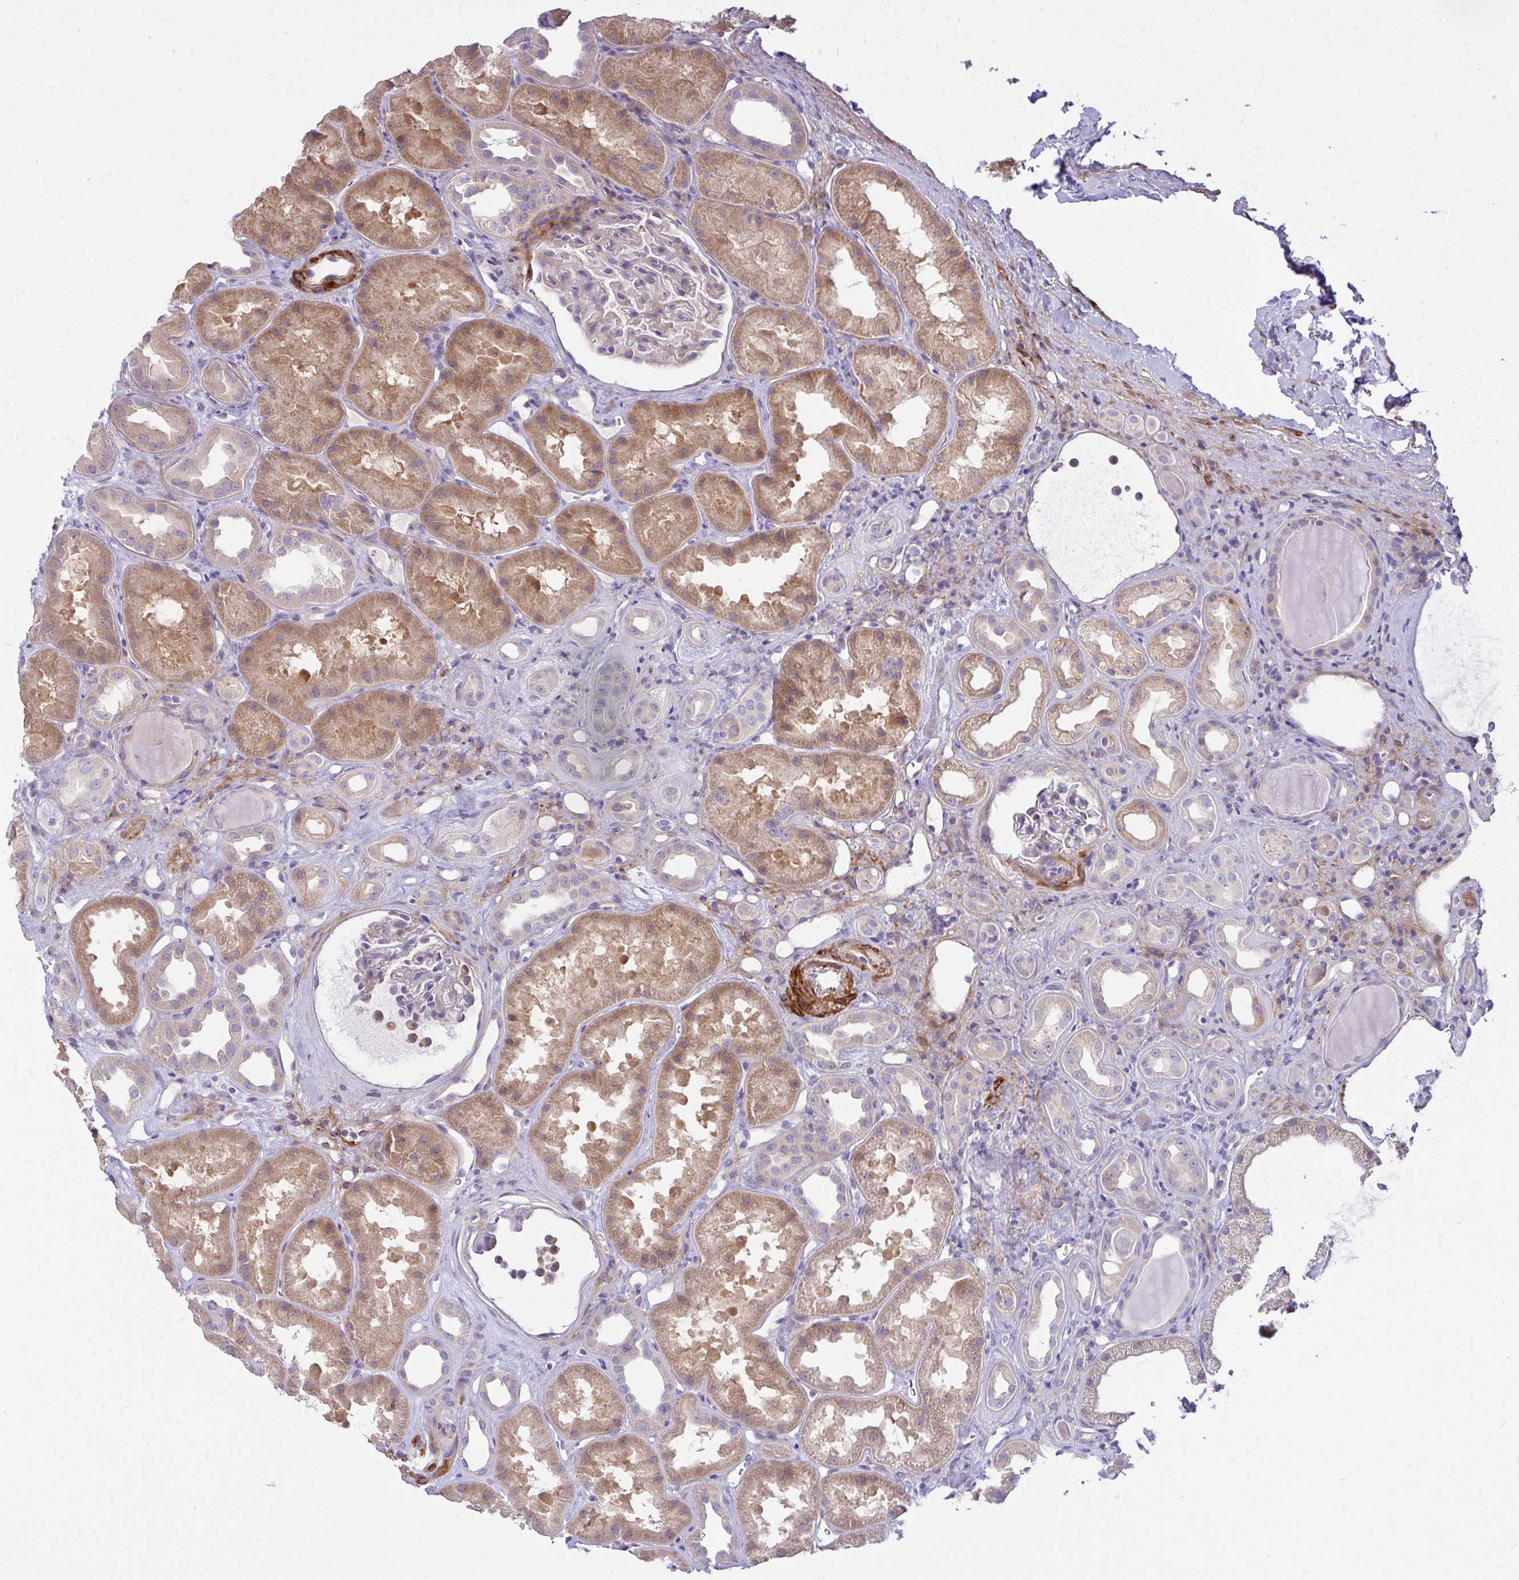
{"staining": {"intensity": "negative", "quantity": "none", "location": "none"}, "tissue": "kidney", "cell_type": "Cells in glomeruli", "image_type": "normal", "snomed": [{"axis": "morphology", "description": "Normal tissue, NOS"}, {"axis": "topography", "description": "Kidney"}], "caption": "The micrograph displays no significant positivity in cells in glomeruli of kidney.", "gene": "MOCS1", "patient": {"sex": "male", "age": 61}}